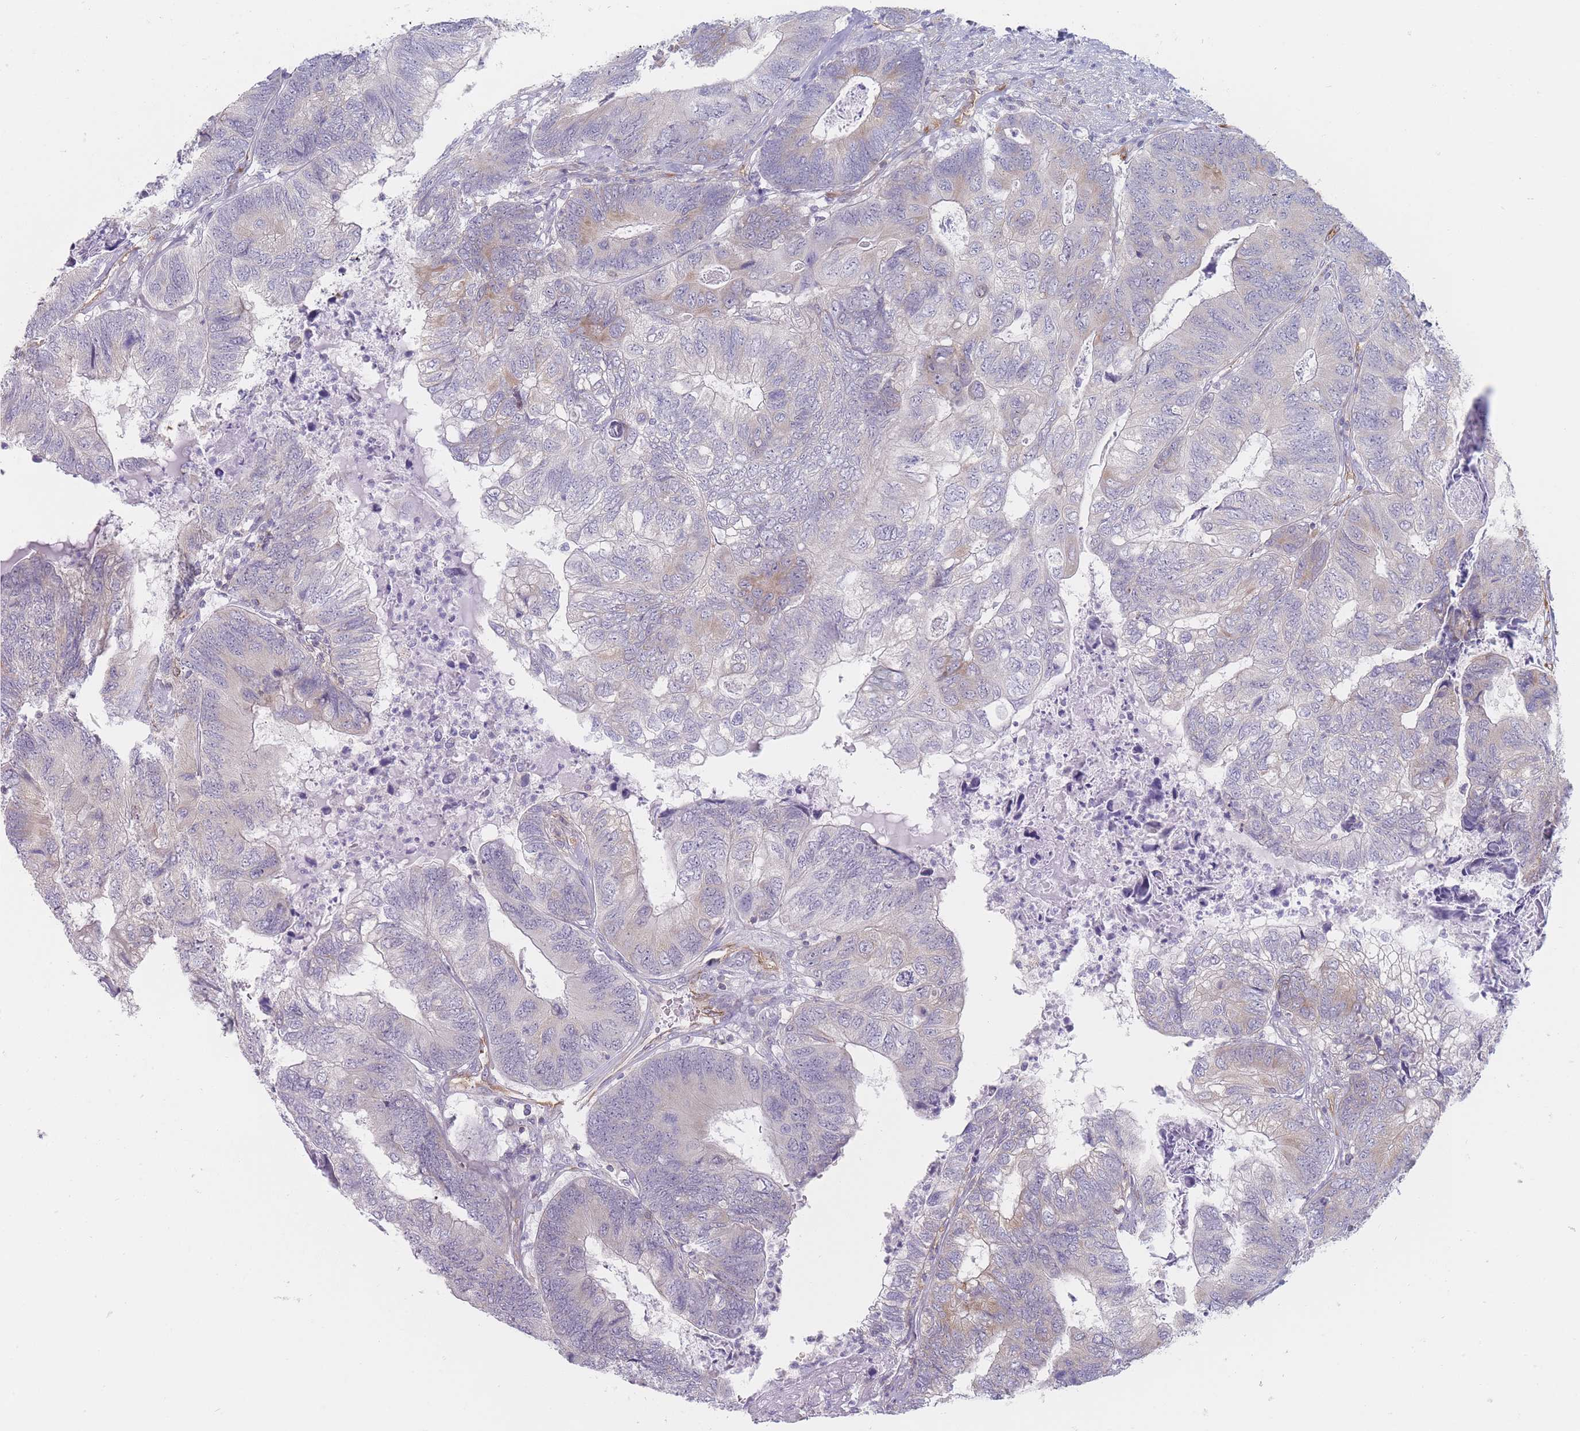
{"staining": {"intensity": "moderate", "quantity": "<25%", "location": "cytoplasmic/membranous"}, "tissue": "colorectal cancer", "cell_type": "Tumor cells", "image_type": "cancer", "snomed": [{"axis": "morphology", "description": "Adenocarcinoma, NOS"}, {"axis": "topography", "description": "Colon"}], "caption": "Protein expression analysis of human colorectal cancer (adenocarcinoma) reveals moderate cytoplasmic/membranous staining in about <25% of tumor cells.", "gene": "MAP1S", "patient": {"sex": "female", "age": 67}}